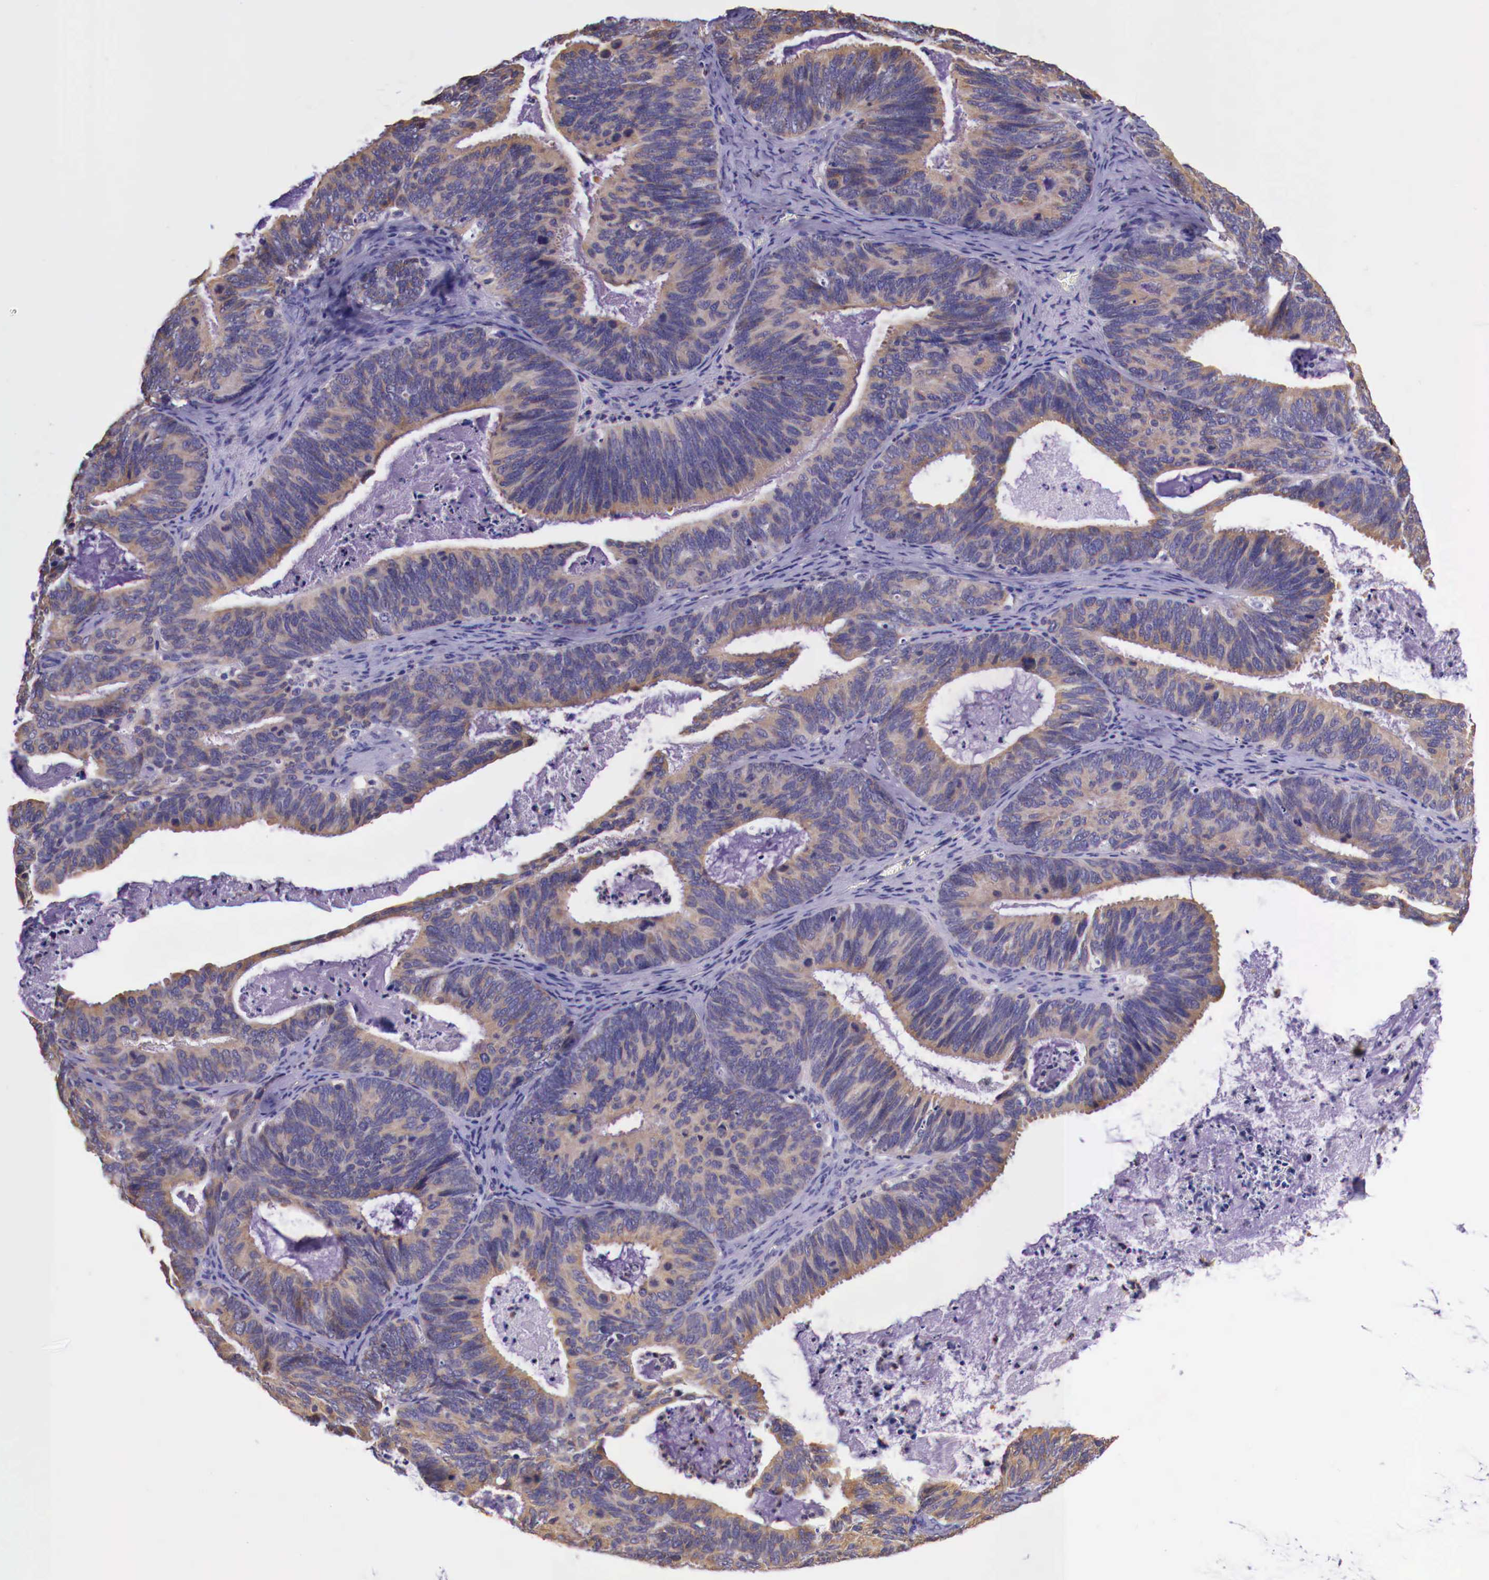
{"staining": {"intensity": "weak", "quantity": ">75%", "location": "cytoplasmic/membranous"}, "tissue": "ovarian cancer", "cell_type": "Tumor cells", "image_type": "cancer", "snomed": [{"axis": "morphology", "description": "Carcinoma, endometroid"}, {"axis": "topography", "description": "Ovary"}], "caption": "Immunohistochemistry staining of ovarian endometroid carcinoma, which exhibits low levels of weak cytoplasmic/membranous positivity in about >75% of tumor cells indicating weak cytoplasmic/membranous protein staining. The staining was performed using DAB (3,3'-diaminobenzidine) (brown) for protein detection and nuclei were counterstained in hematoxylin (blue).", "gene": "GRIPAP1", "patient": {"sex": "female", "age": 52}}